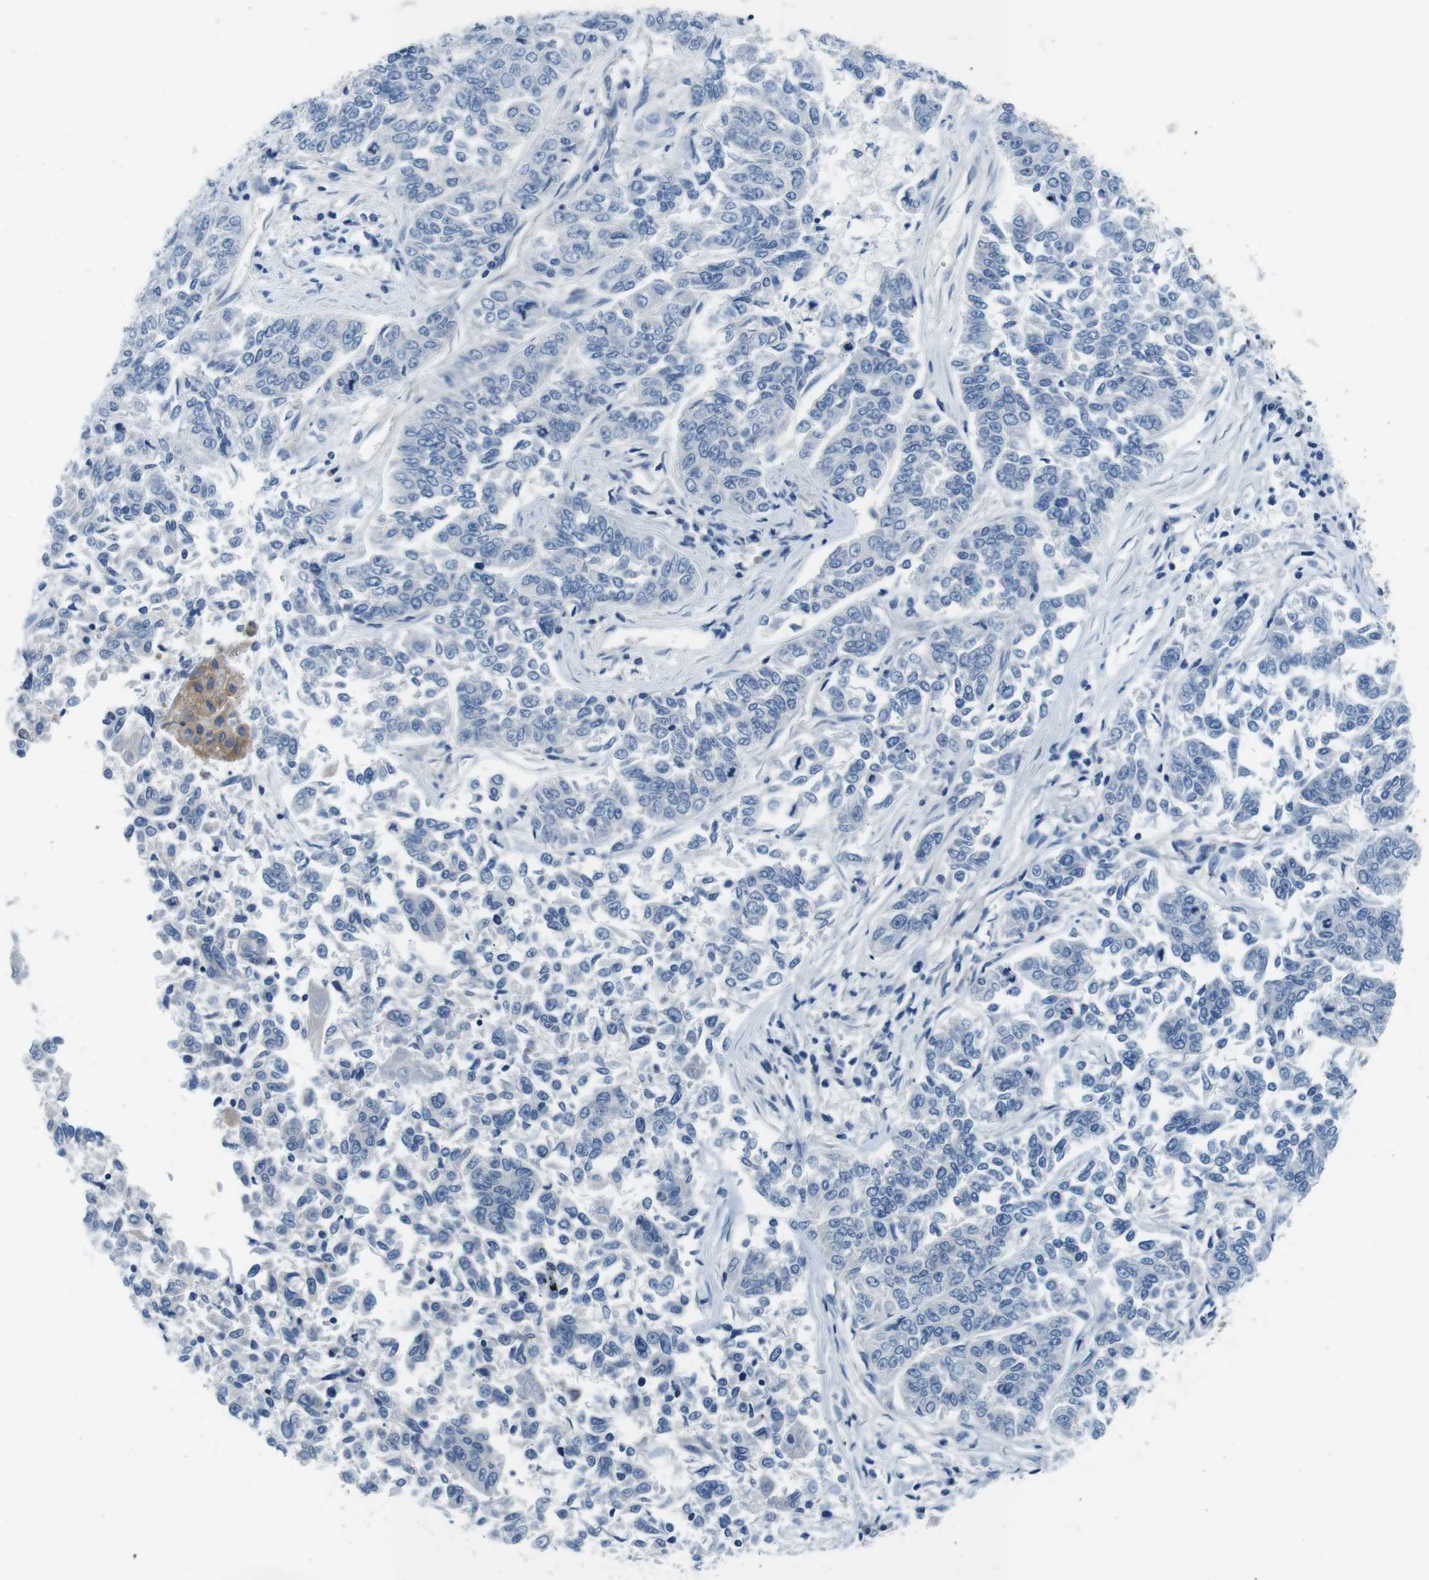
{"staining": {"intensity": "negative", "quantity": "none", "location": "none"}, "tissue": "lung cancer", "cell_type": "Tumor cells", "image_type": "cancer", "snomed": [{"axis": "morphology", "description": "Adenocarcinoma, NOS"}, {"axis": "topography", "description": "Lung"}], "caption": "There is no significant expression in tumor cells of lung adenocarcinoma.", "gene": "EIF2B5", "patient": {"sex": "male", "age": 84}}